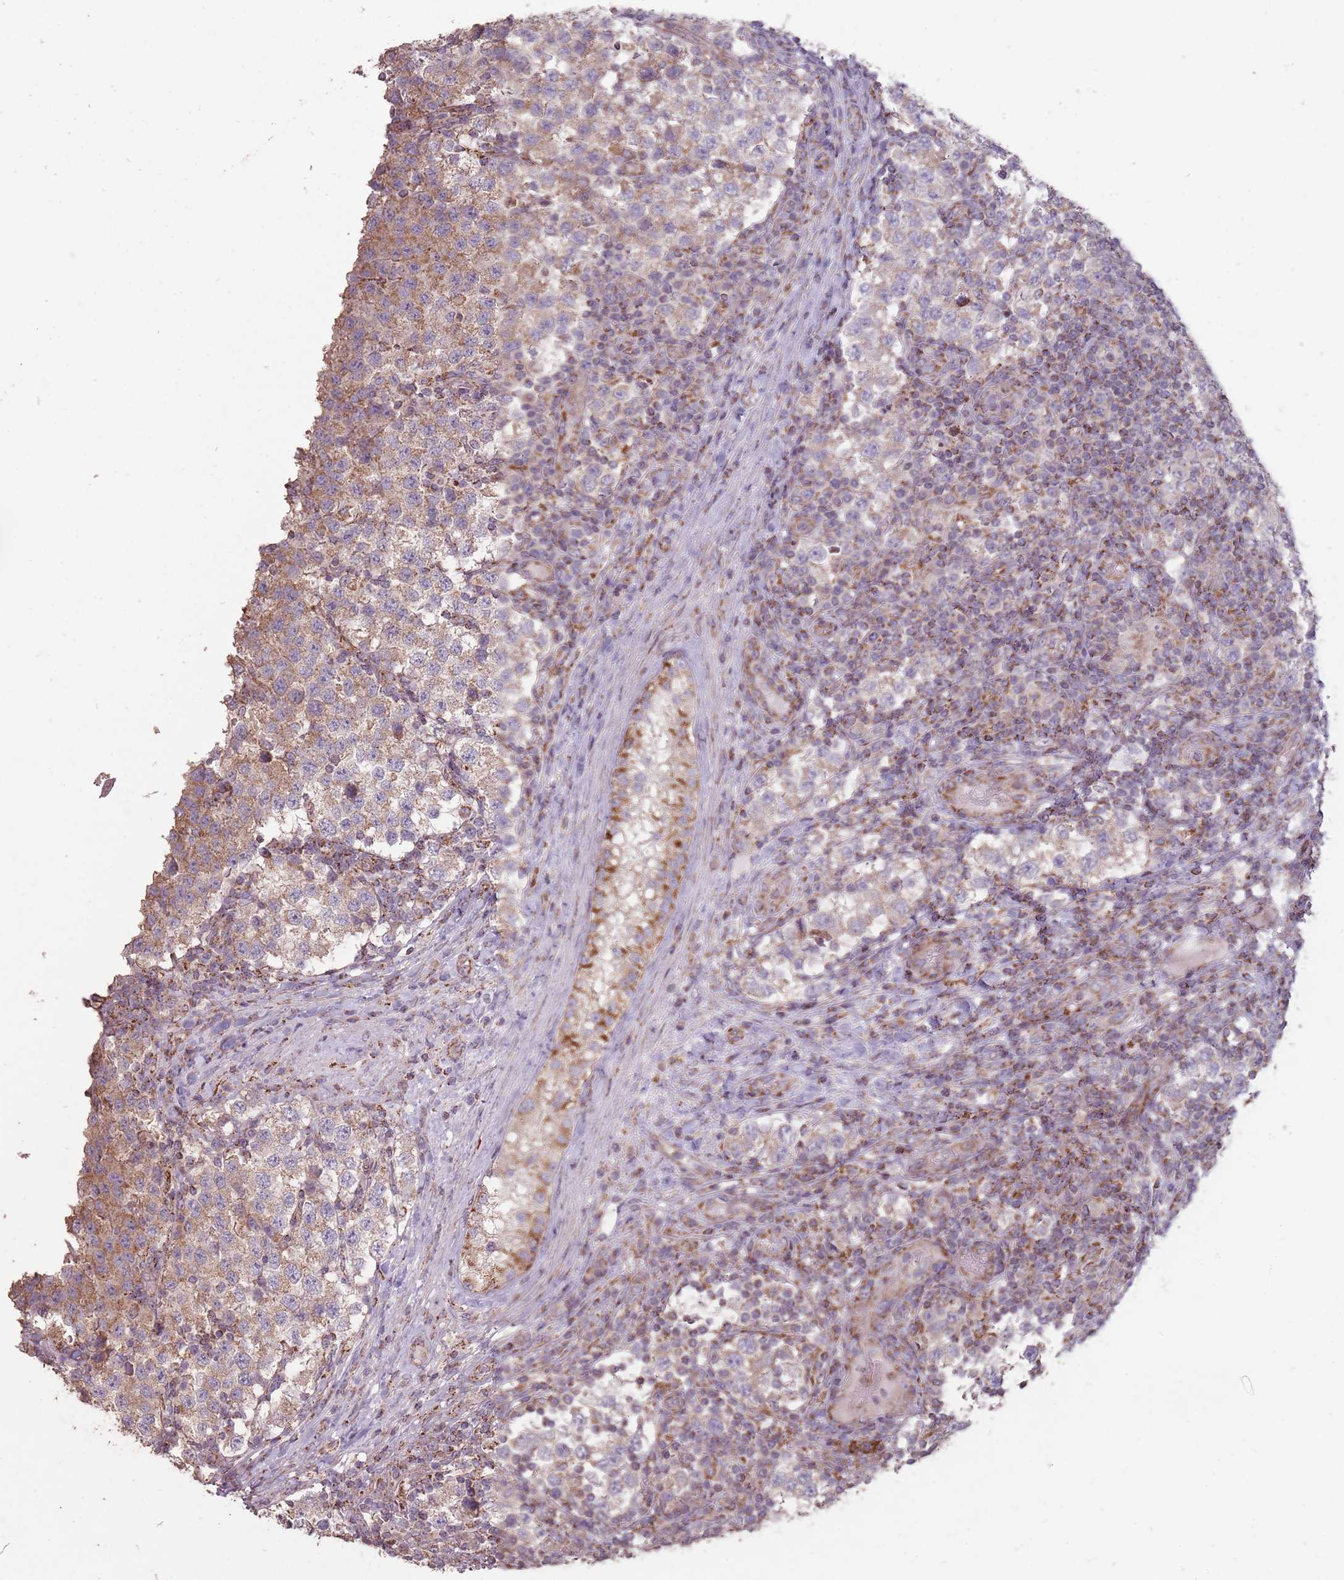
{"staining": {"intensity": "moderate", "quantity": "<25%", "location": "cytoplasmic/membranous"}, "tissue": "testis cancer", "cell_type": "Tumor cells", "image_type": "cancer", "snomed": [{"axis": "morphology", "description": "Seminoma, NOS"}, {"axis": "topography", "description": "Testis"}], "caption": "DAB immunohistochemical staining of testis seminoma demonstrates moderate cytoplasmic/membranous protein positivity in about <25% of tumor cells.", "gene": "CNOT8", "patient": {"sex": "male", "age": 34}}